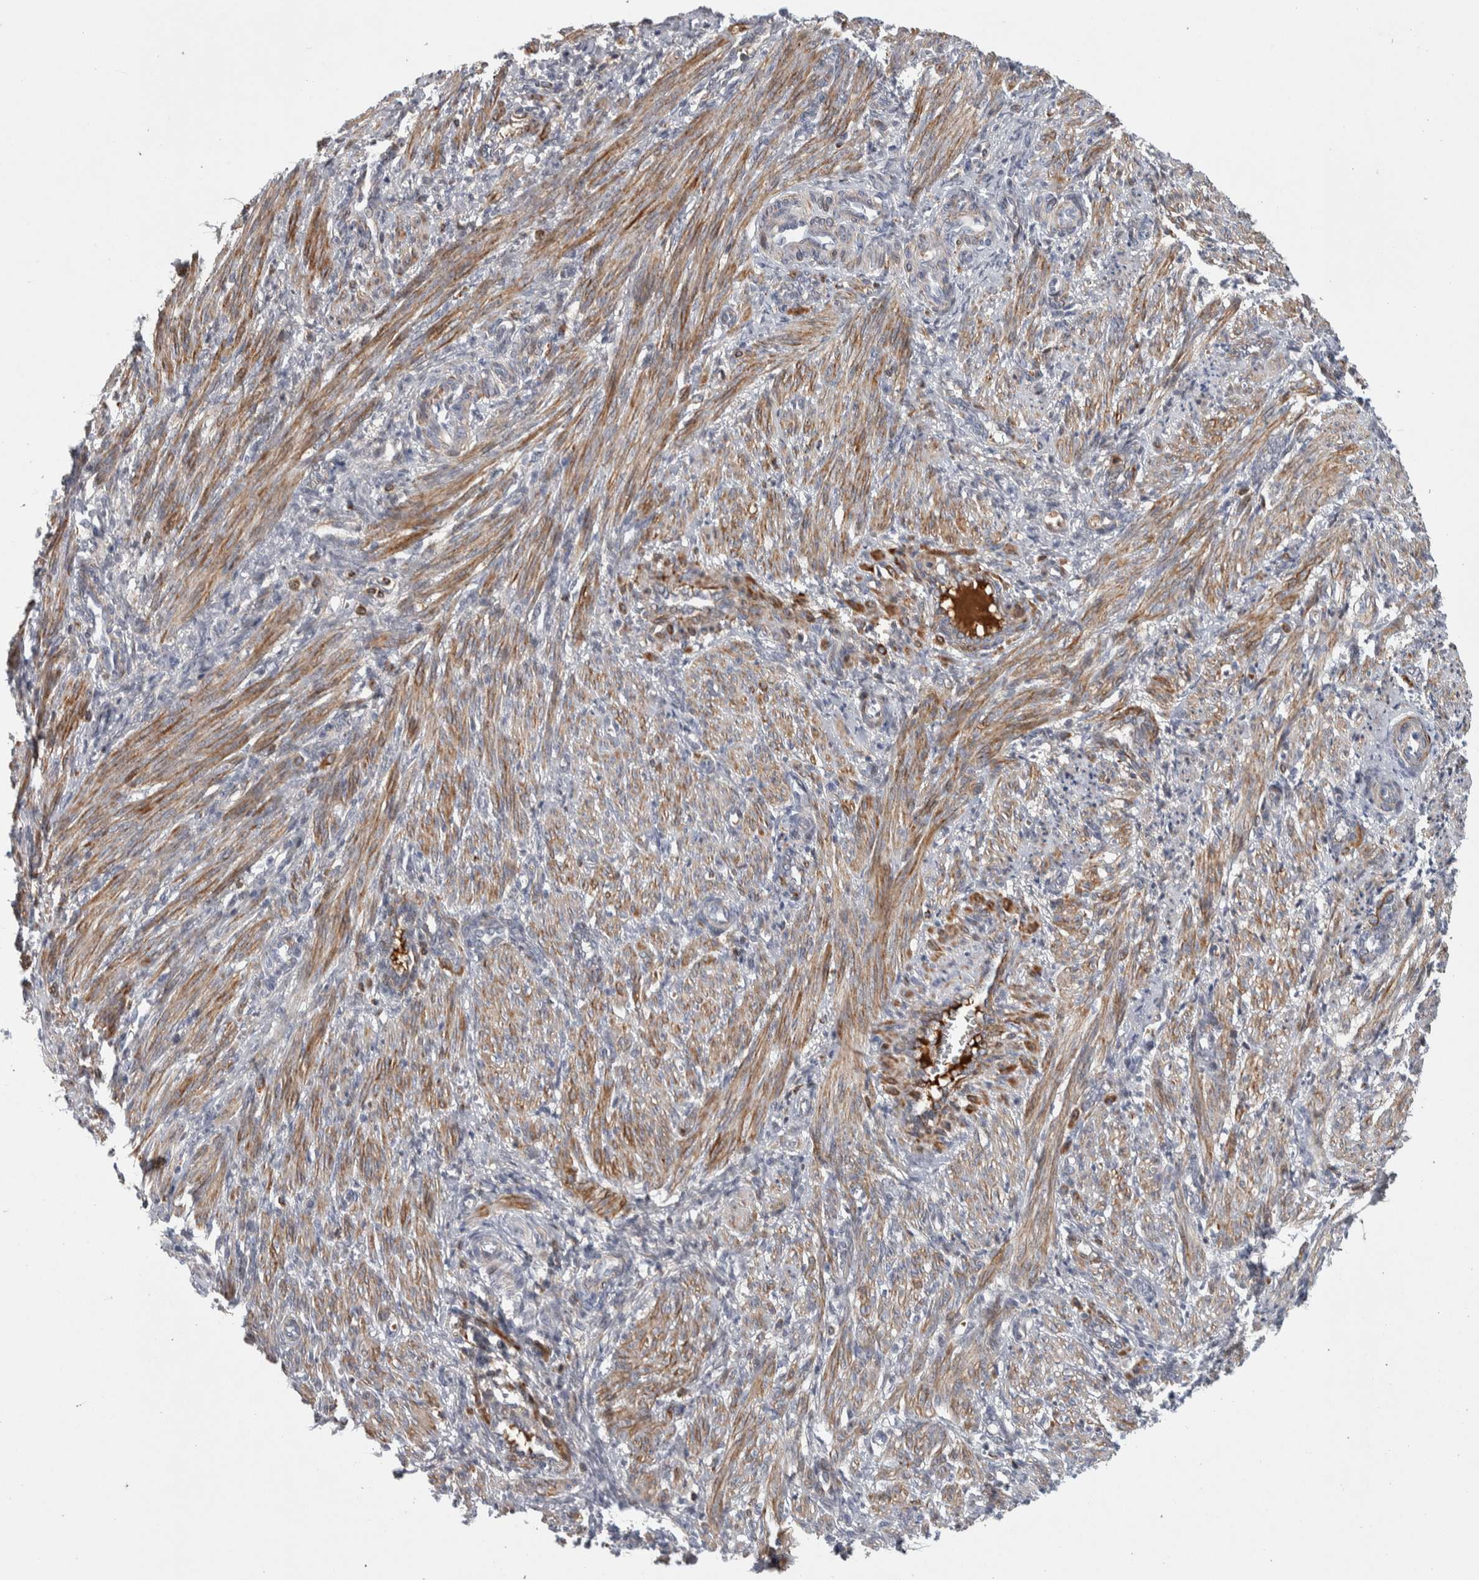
{"staining": {"intensity": "moderate", "quantity": ">75%", "location": "cytoplasmic/membranous"}, "tissue": "smooth muscle", "cell_type": "Smooth muscle cells", "image_type": "normal", "snomed": [{"axis": "morphology", "description": "Normal tissue, NOS"}, {"axis": "topography", "description": "Endometrium"}], "caption": "Smooth muscle cells exhibit medium levels of moderate cytoplasmic/membranous positivity in approximately >75% of cells in benign smooth muscle. The staining was performed using DAB, with brown indicating positive protein expression. Nuclei are stained blue with hematoxylin.", "gene": "PSMG3", "patient": {"sex": "female", "age": 33}}